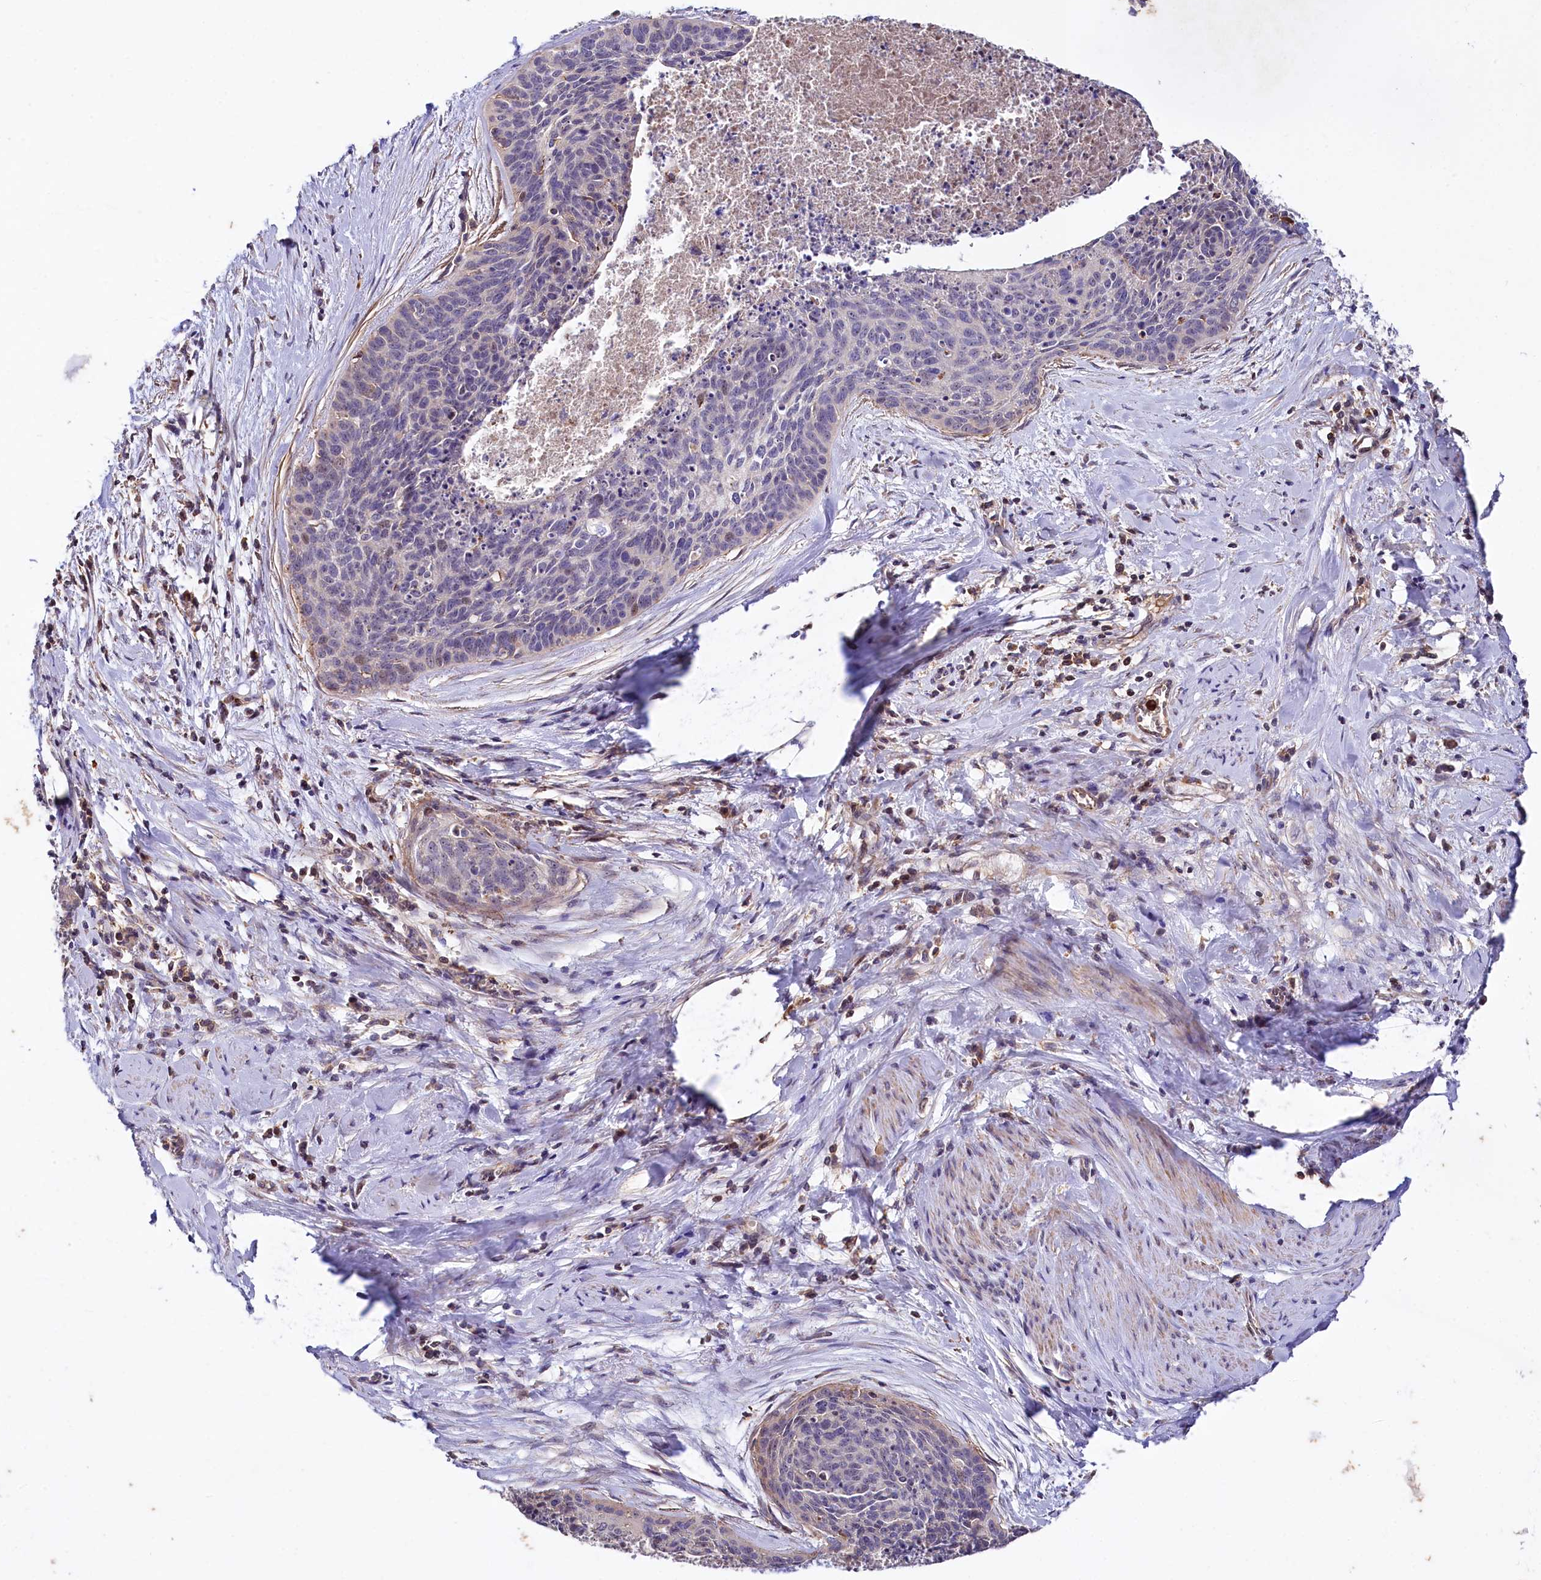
{"staining": {"intensity": "weak", "quantity": "<25%", "location": "nuclear"}, "tissue": "cervical cancer", "cell_type": "Tumor cells", "image_type": "cancer", "snomed": [{"axis": "morphology", "description": "Squamous cell carcinoma, NOS"}, {"axis": "topography", "description": "Cervix"}], "caption": "Immunohistochemical staining of human cervical cancer (squamous cell carcinoma) exhibits no significant expression in tumor cells. The staining is performed using DAB (3,3'-diaminobenzidine) brown chromogen with nuclei counter-stained in using hematoxylin.", "gene": "RPUSD3", "patient": {"sex": "female", "age": 55}}